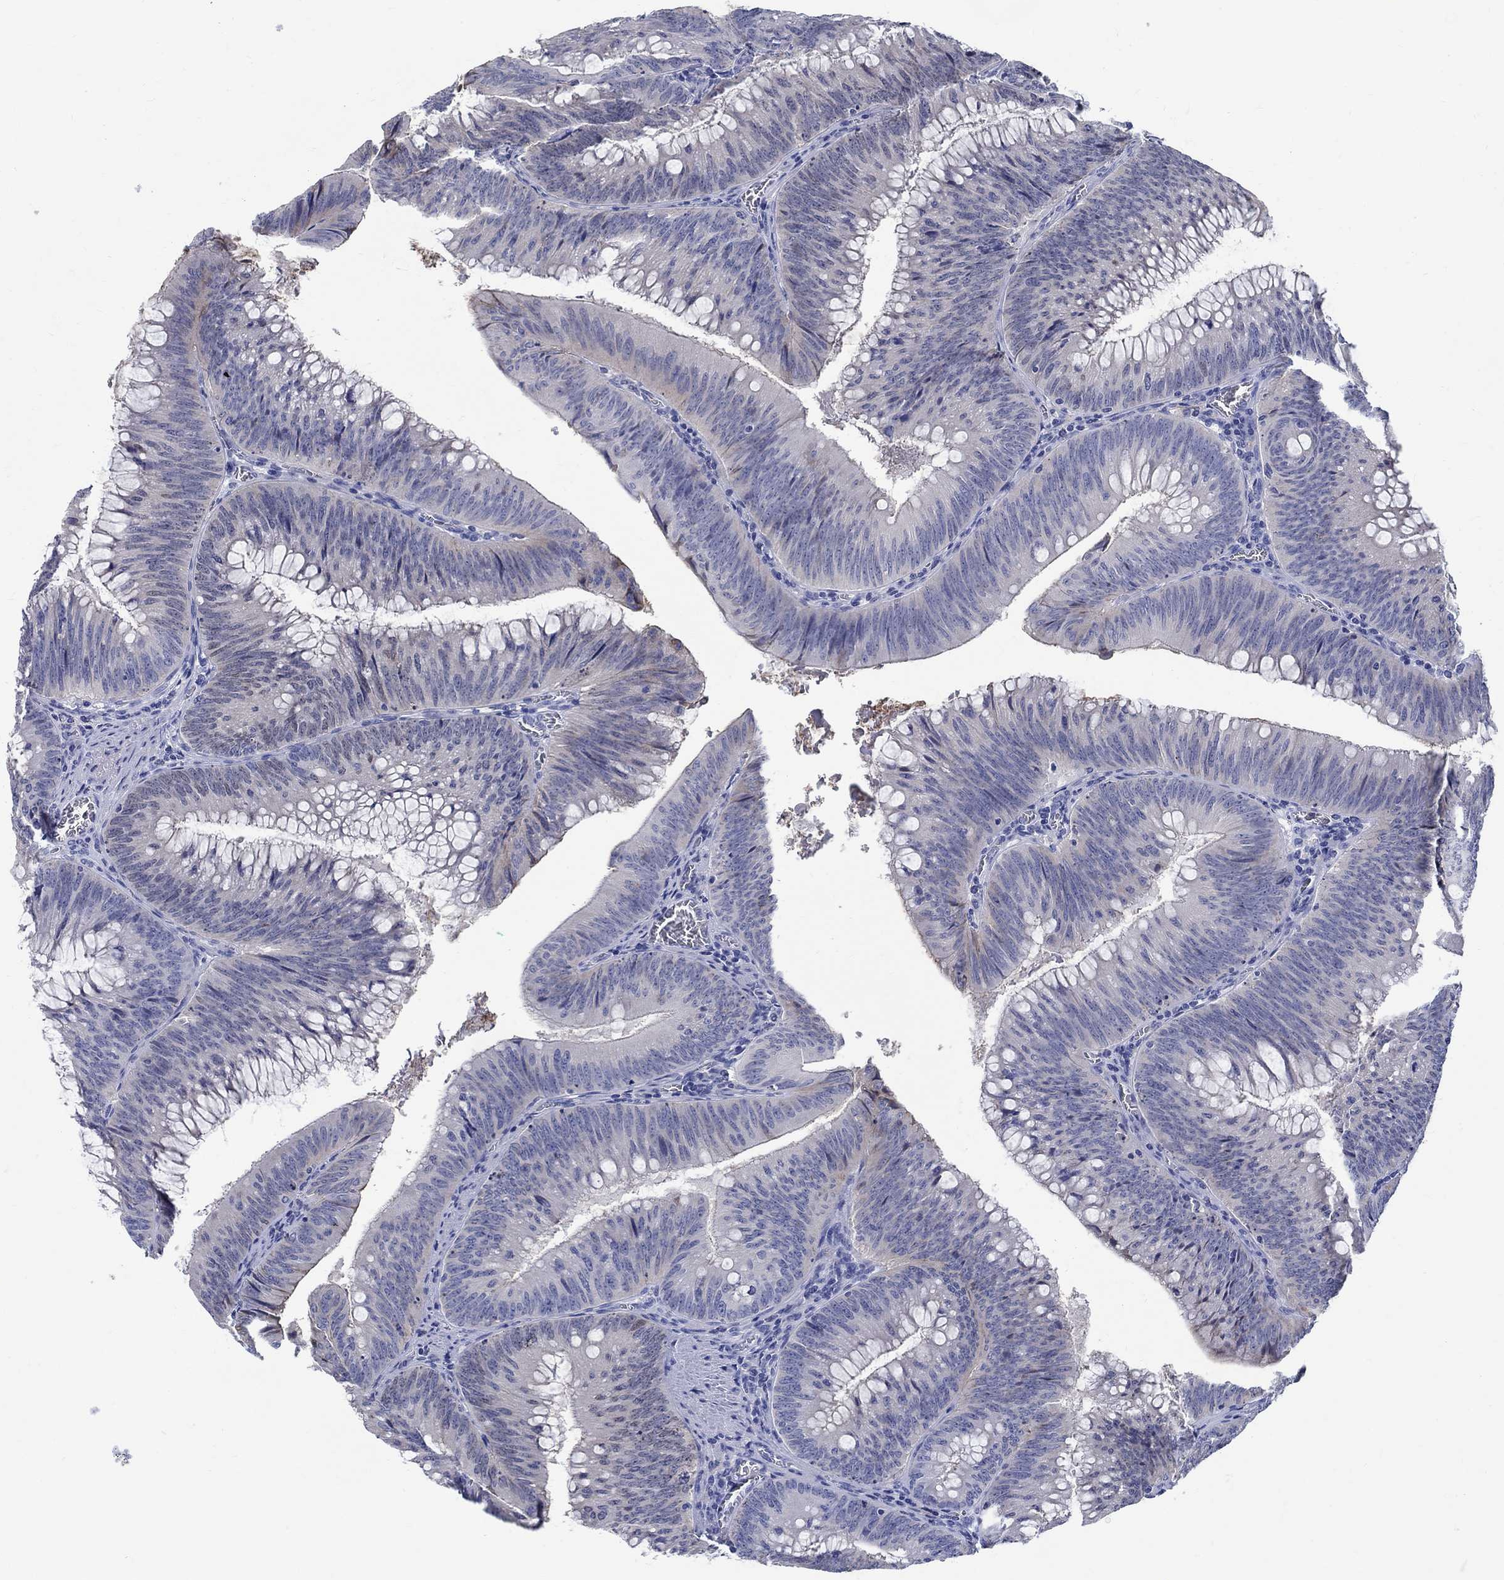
{"staining": {"intensity": "negative", "quantity": "none", "location": "none"}, "tissue": "colorectal cancer", "cell_type": "Tumor cells", "image_type": "cancer", "snomed": [{"axis": "morphology", "description": "Adenocarcinoma, NOS"}, {"axis": "topography", "description": "Rectum"}], "caption": "Adenocarcinoma (colorectal) was stained to show a protein in brown. There is no significant expression in tumor cells.", "gene": "SOX2", "patient": {"sex": "female", "age": 72}}